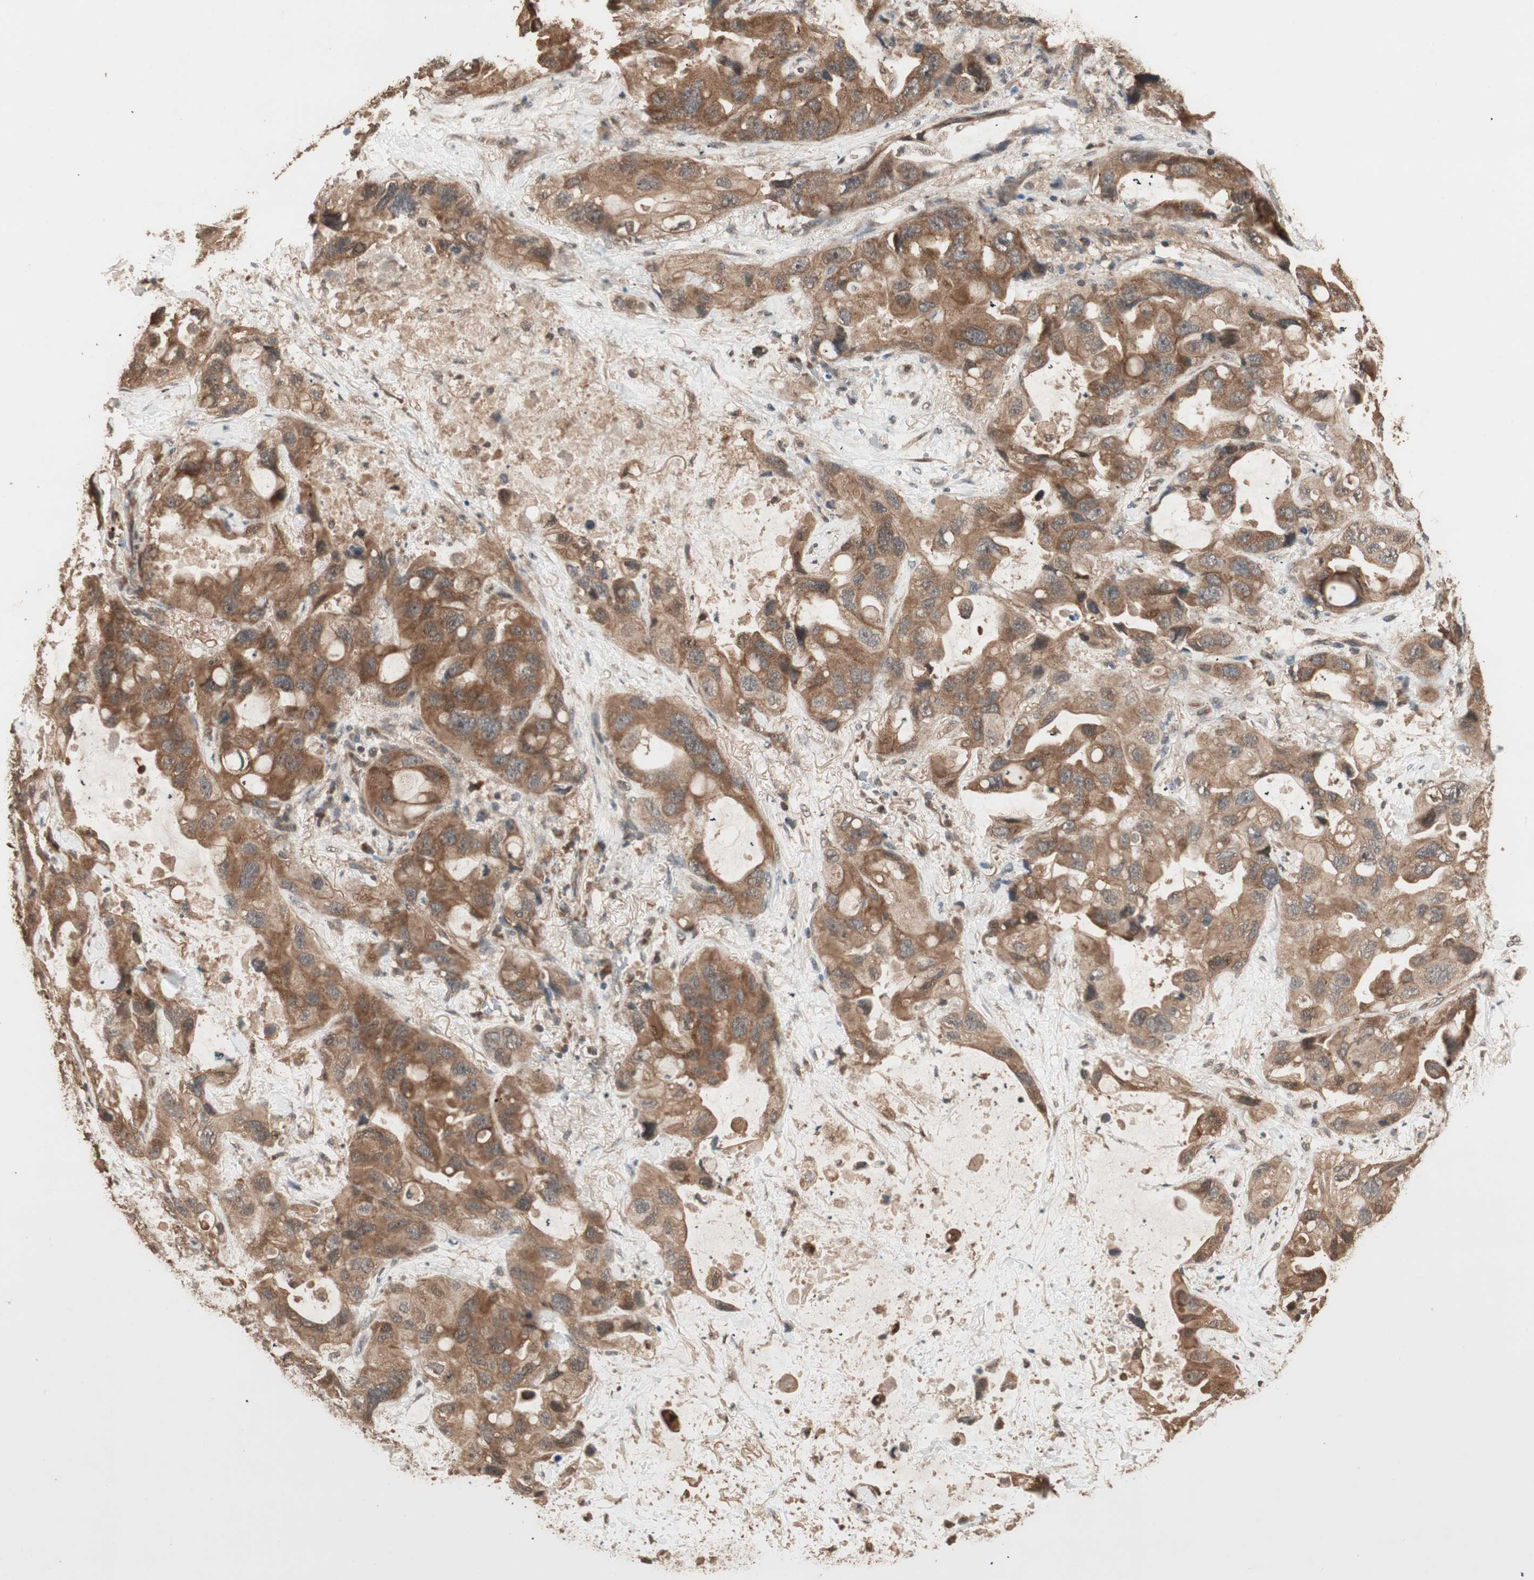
{"staining": {"intensity": "moderate", "quantity": ">75%", "location": "cytoplasmic/membranous"}, "tissue": "lung cancer", "cell_type": "Tumor cells", "image_type": "cancer", "snomed": [{"axis": "morphology", "description": "Squamous cell carcinoma, NOS"}, {"axis": "topography", "description": "Lung"}], "caption": "The micrograph shows a brown stain indicating the presence of a protein in the cytoplasmic/membranous of tumor cells in lung squamous cell carcinoma.", "gene": "USP20", "patient": {"sex": "female", "age": 73}}